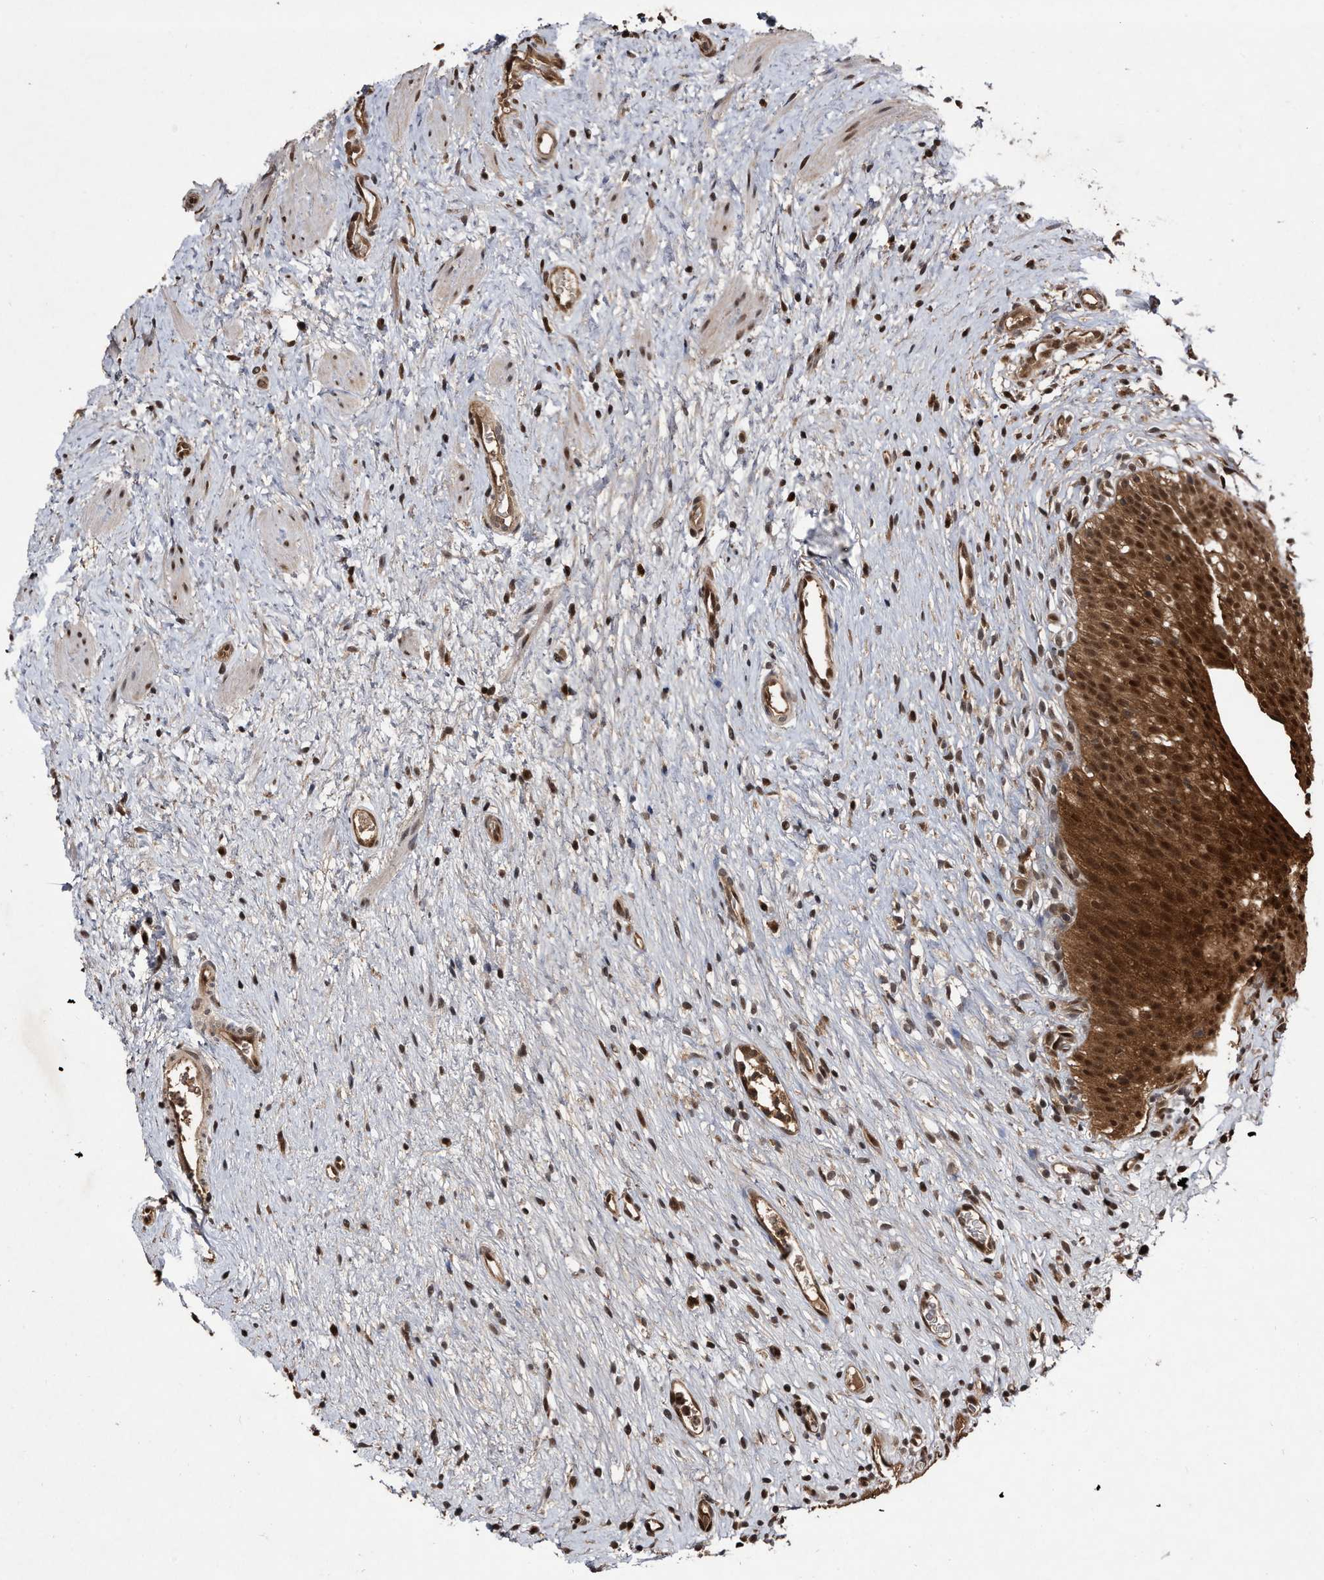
{"staining": {"intensity": "strong", "quantity": ">75%", "location": "cytoplasmic/membranous,nuclear"}, "tissue": "urinary bladder", "cell_type": "Urothelial cells", "image_type": "normal", "snomed": [{"axis": "morphology", "description": "Normal tissue, NOS"}, {"axis": "topography", "description": "Urinary bladder"}], "caption": "IHC (DAB (3,3'-diaminobenzidine)) staining of unremarkable urinary bladder demonstrates strong cytoplasmic/membranous,nuclear protein positivity in about >75% of urothelial cells.", "gene": "RAD23B", "patient": {"sex": "male", "age": 1}}